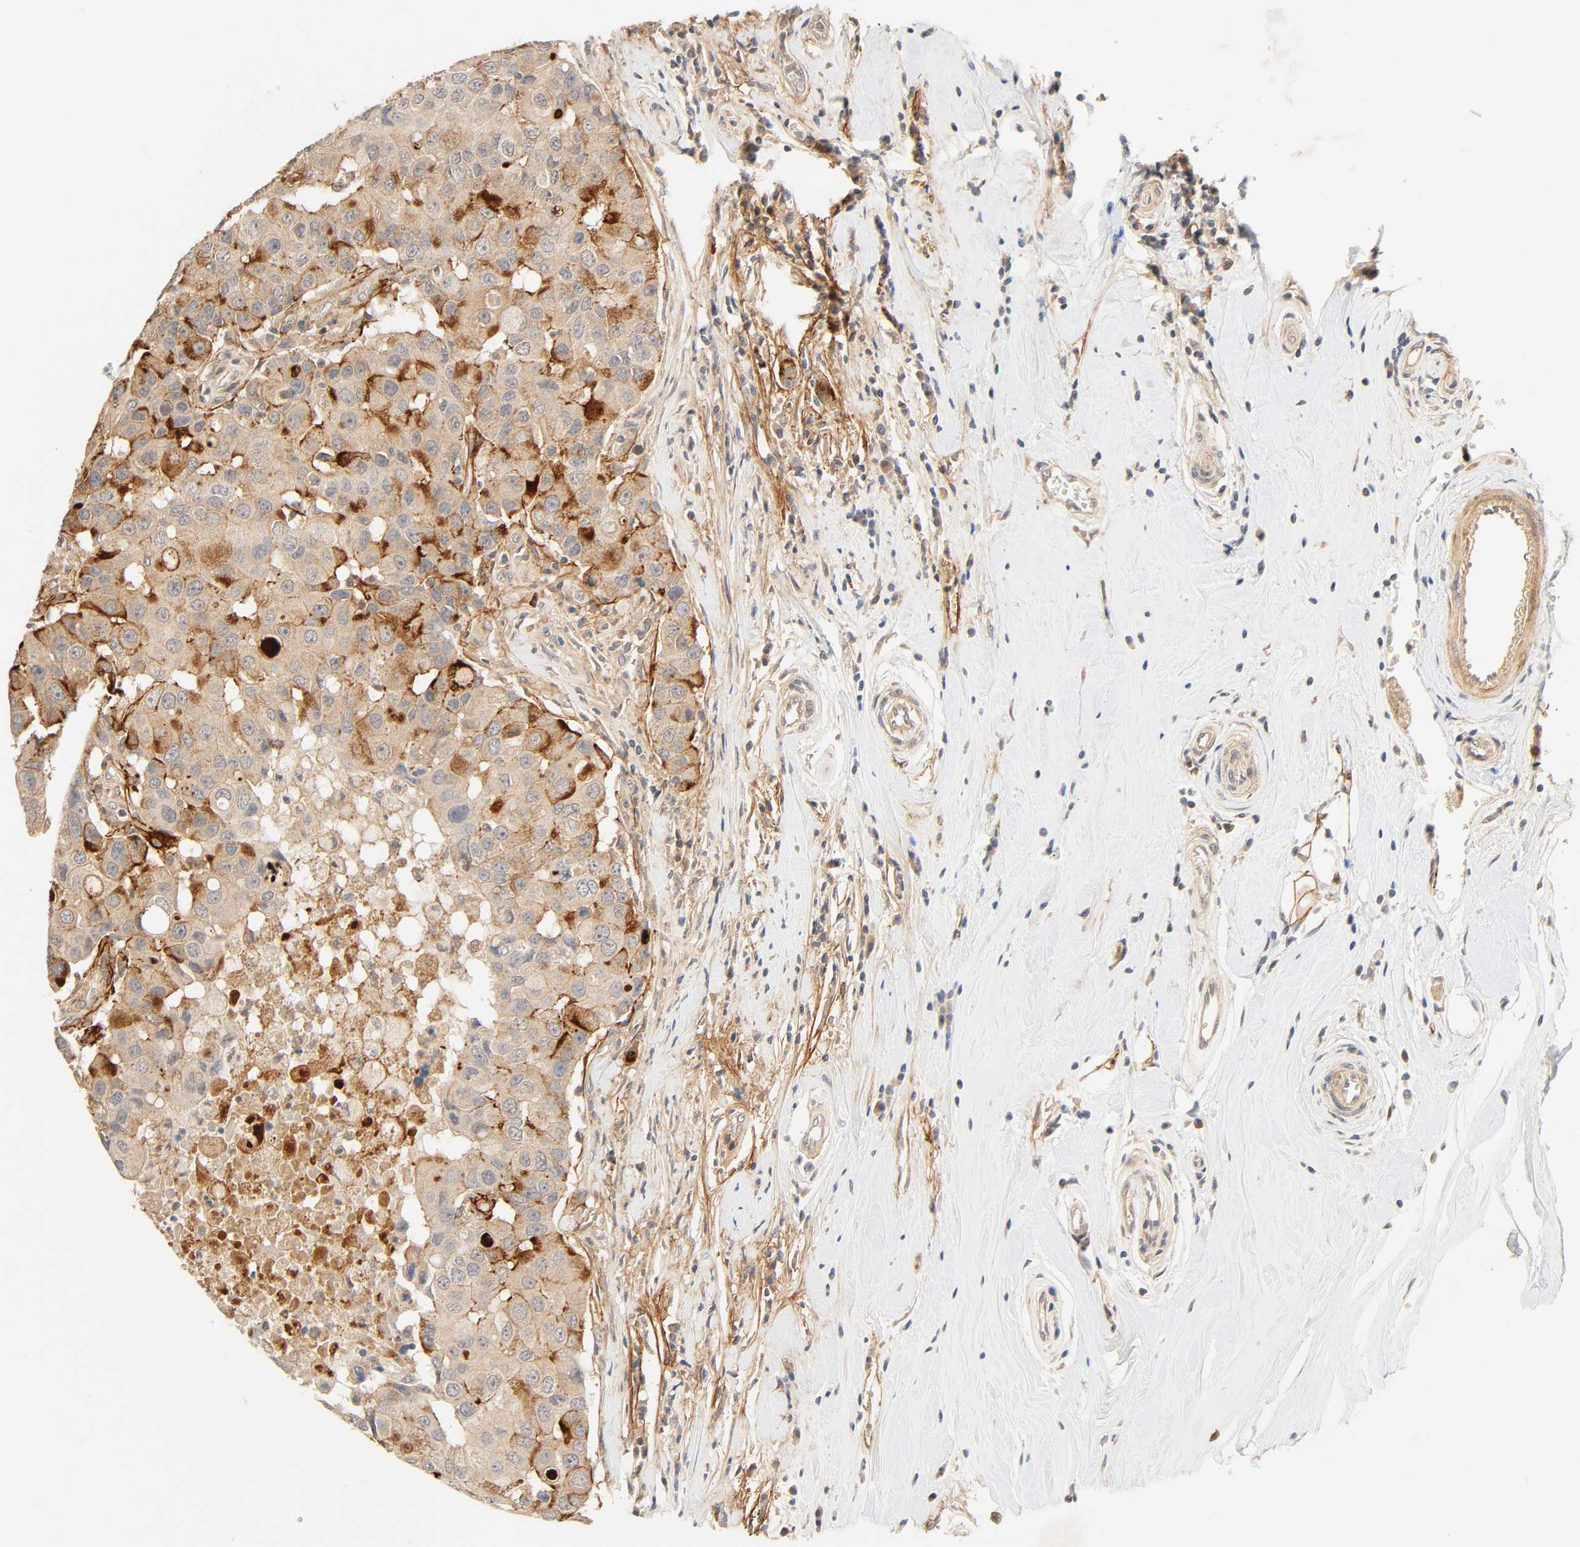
{"staining": {"intensity": "moderate", "quantity": ">75%", "location": "cytoplasmic/membranous"}, "tissue": "breast cancer", "cell_type": "Tumor cells", "image_type": "cancer", "snomed": [{"axis": "morphology", "description": "Duct carcinoma"}, {"axis": "topography", "description": "Breast"}], "caption": "Immunohistochemistry micrograph of invasive ductal carcinoma (breast) stained for a protein (brown), which reveals medium levels of moderate cytoplasmic/membranous positivity in approximately >75% of tumor cells.", "gene": "CACNA1G", "patient": {"sex": "female", "age": 27}}